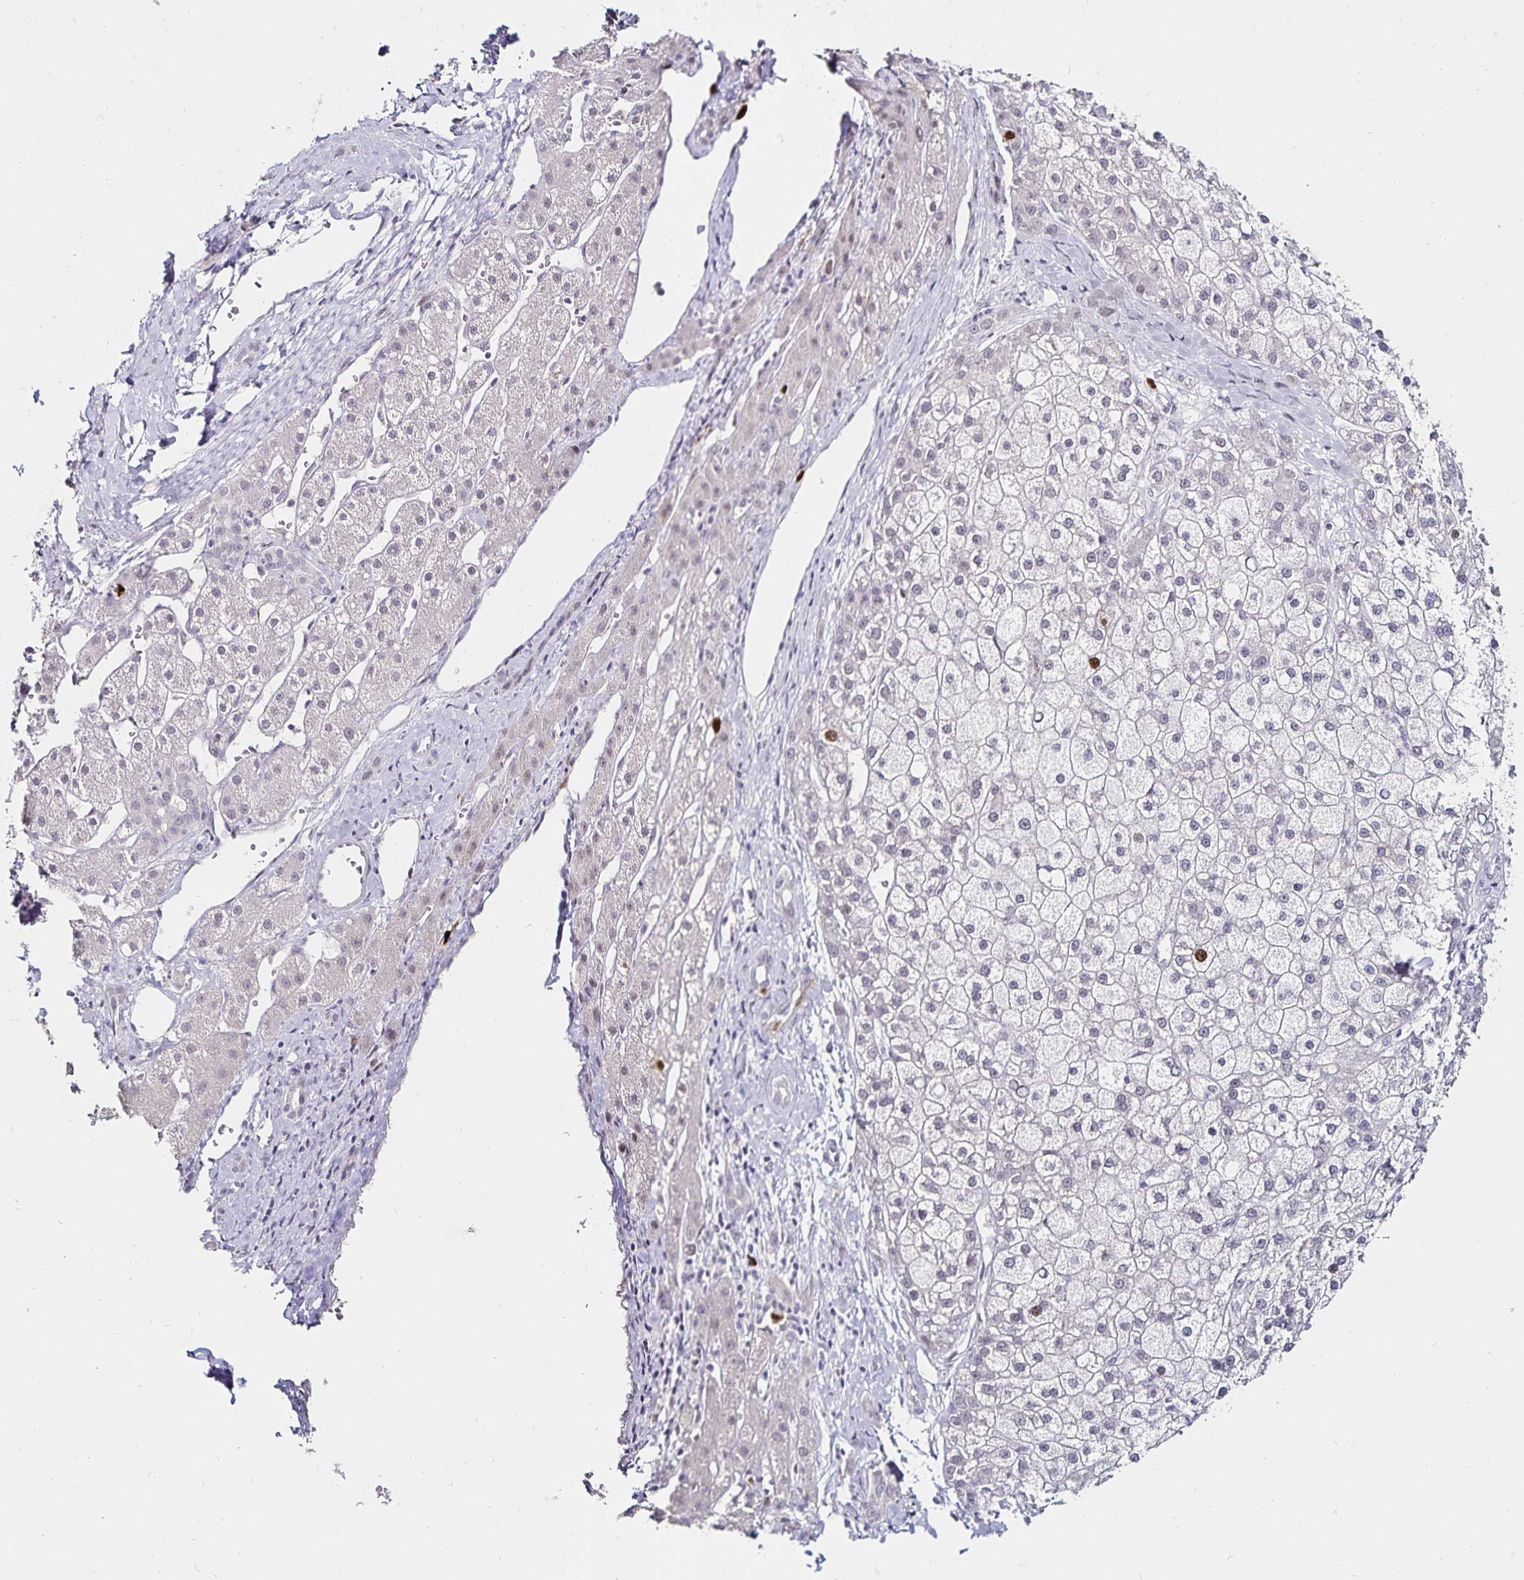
{"staining": {"intensity": "moderate", "quantity": "<25%", "location": "nuclear"}, "tissue": "liver cancer", "cell_type": "Tumor cells", "image_type": "cancer", "snomed": [{"axis": "morphology", "description": "Carcinoma, Hepatocellular, NOS"}, {"axis": "topography", "description": "Liver"}], "caption": "The image demonstrates staining of liver hepatocellular carcinoma, revealing moderate nuclear protein positivity (brown color) within tumor cells.", "gene": "ANLN", "patient": {"sex": "male", "age": 67}}